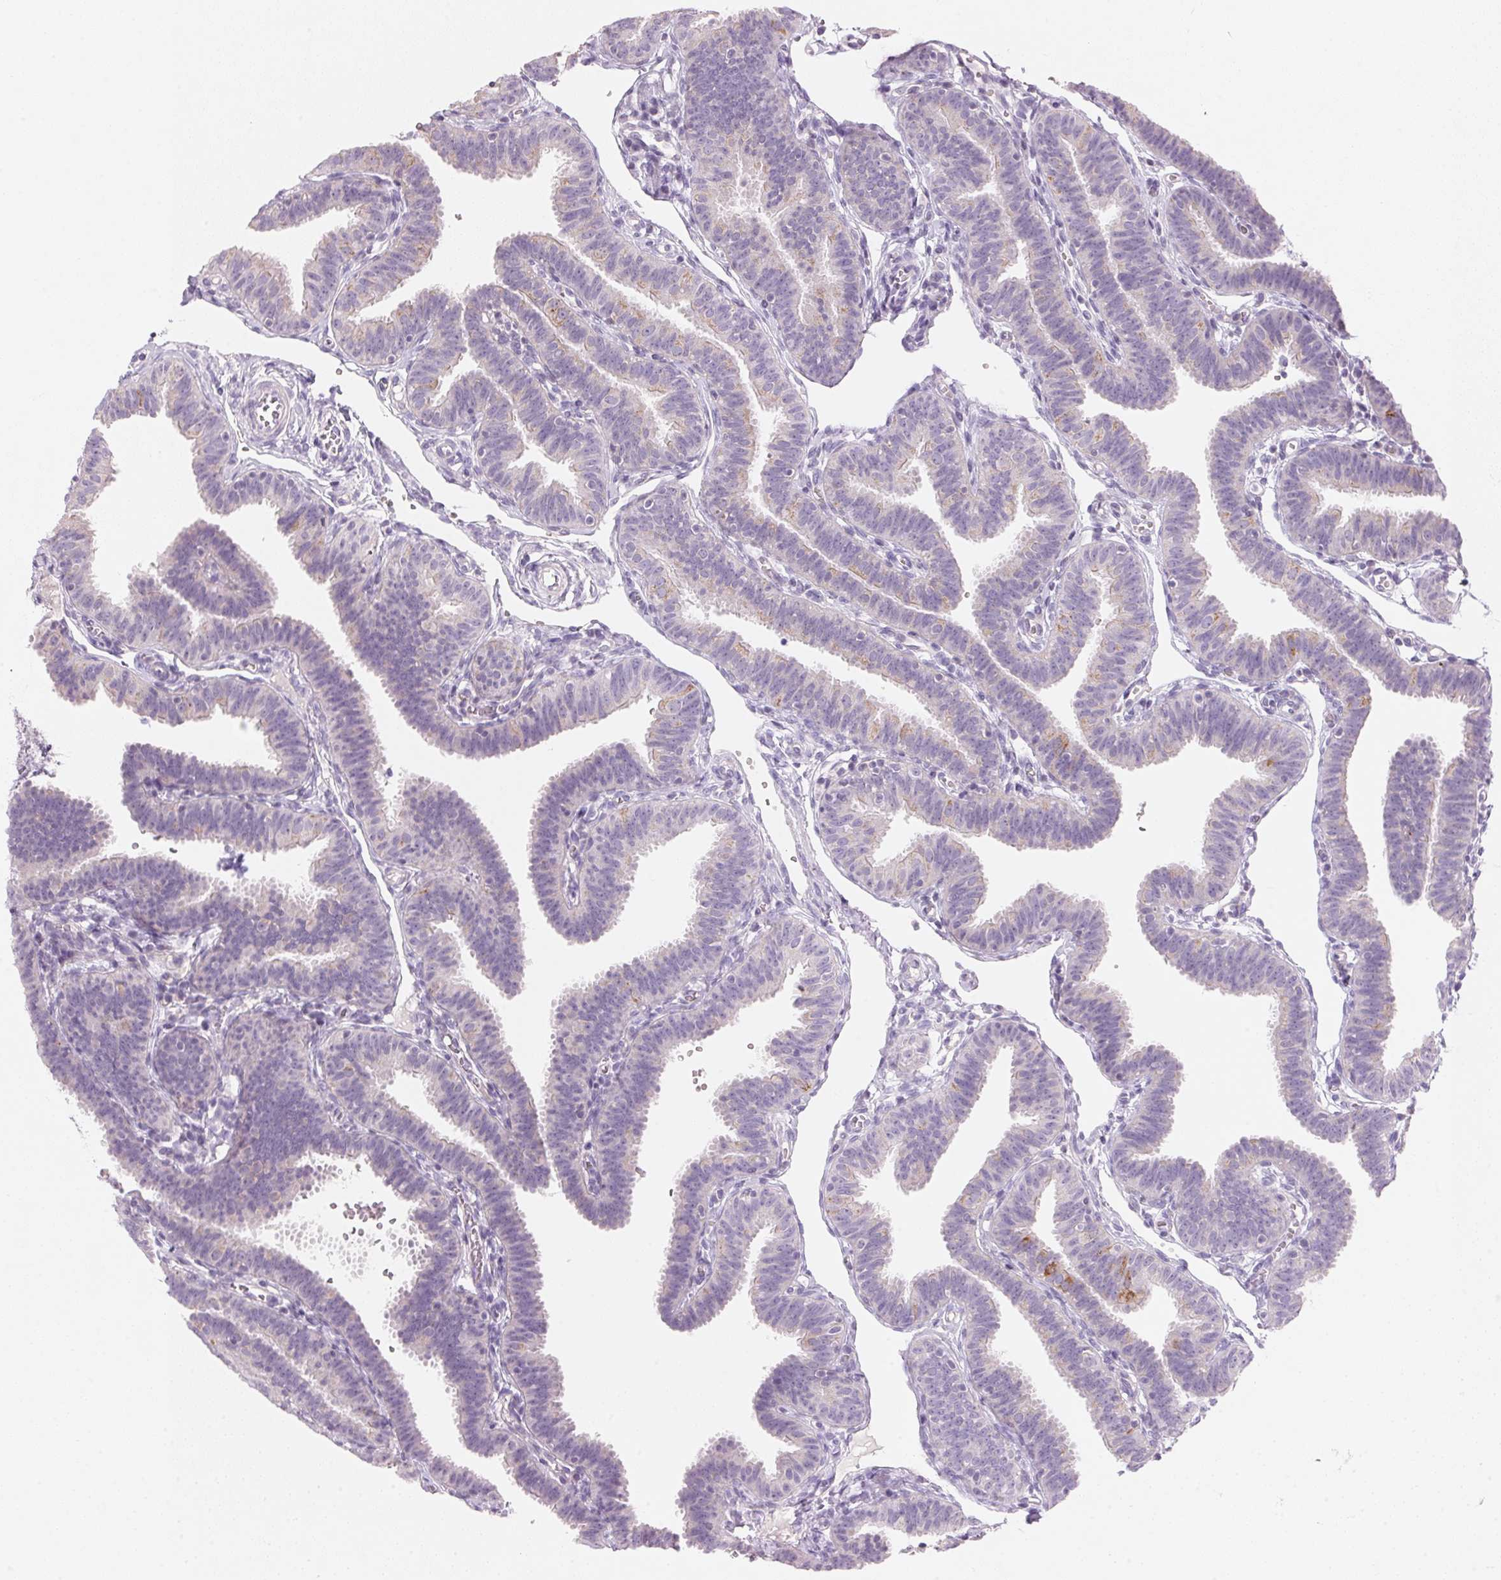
{"staining": {"intensity": "moderate", "quantity": "<25%", "location": "cytoplasmic/membranous"}, "tissue": "fallopian tube", "cell_type": "Glandular cells", "image_type": "normal", "snomed": [{"axis": "morphology", "description": "Normal tissue, NOS"}, {"axis": "topography", "description": "Fallopian tube"}], "caption": "An IHC image of benign tissue is shown. Protein staining in brown highlights moderate cytoplasmic/membranous positivity in fallopian tube within glandular cells.", "gene": "CYP11B1", "patient": {"sex": "female", "age": 25}}